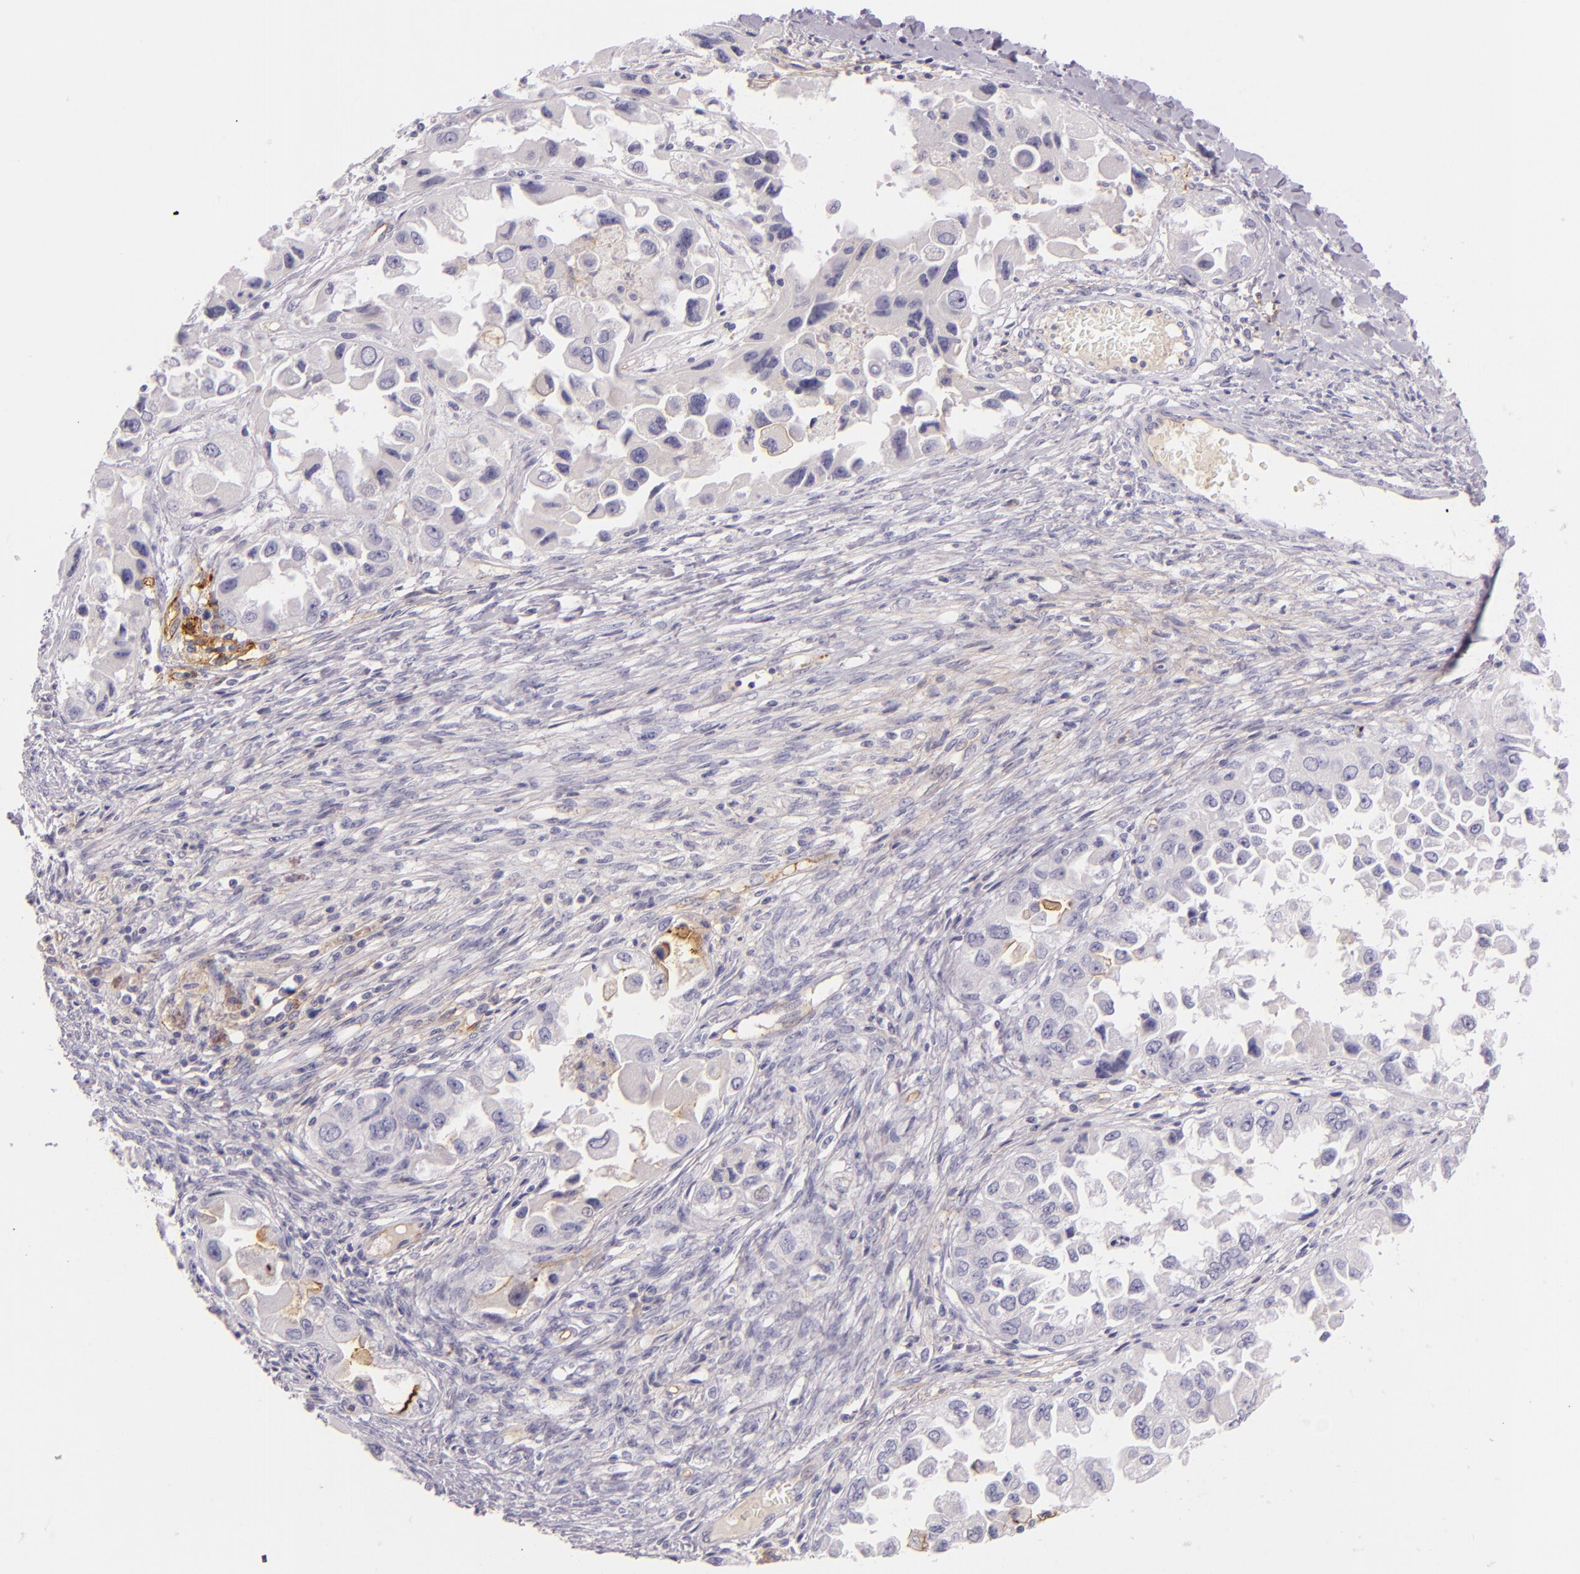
{"staining": {"intensity": "weak", "quantity": "<25%", "location": "cytoplasmic/membranous"}, "tissue": "ovarian cancer", "cell_type": "Tumor cells", "image_type": "cancer", "snomed": [{"axis": "morphology", "description": "Cystadenocarcinoma, serous, NOS"}, {"axis": "topography", "description": "Ovary"}], "caption": "Tumor cells show no significant positivity in ovarian cancer (serous cystadenocarcinoma).", "gene": "ICAM1", "patient": {"sex": "female", "age": 84}}